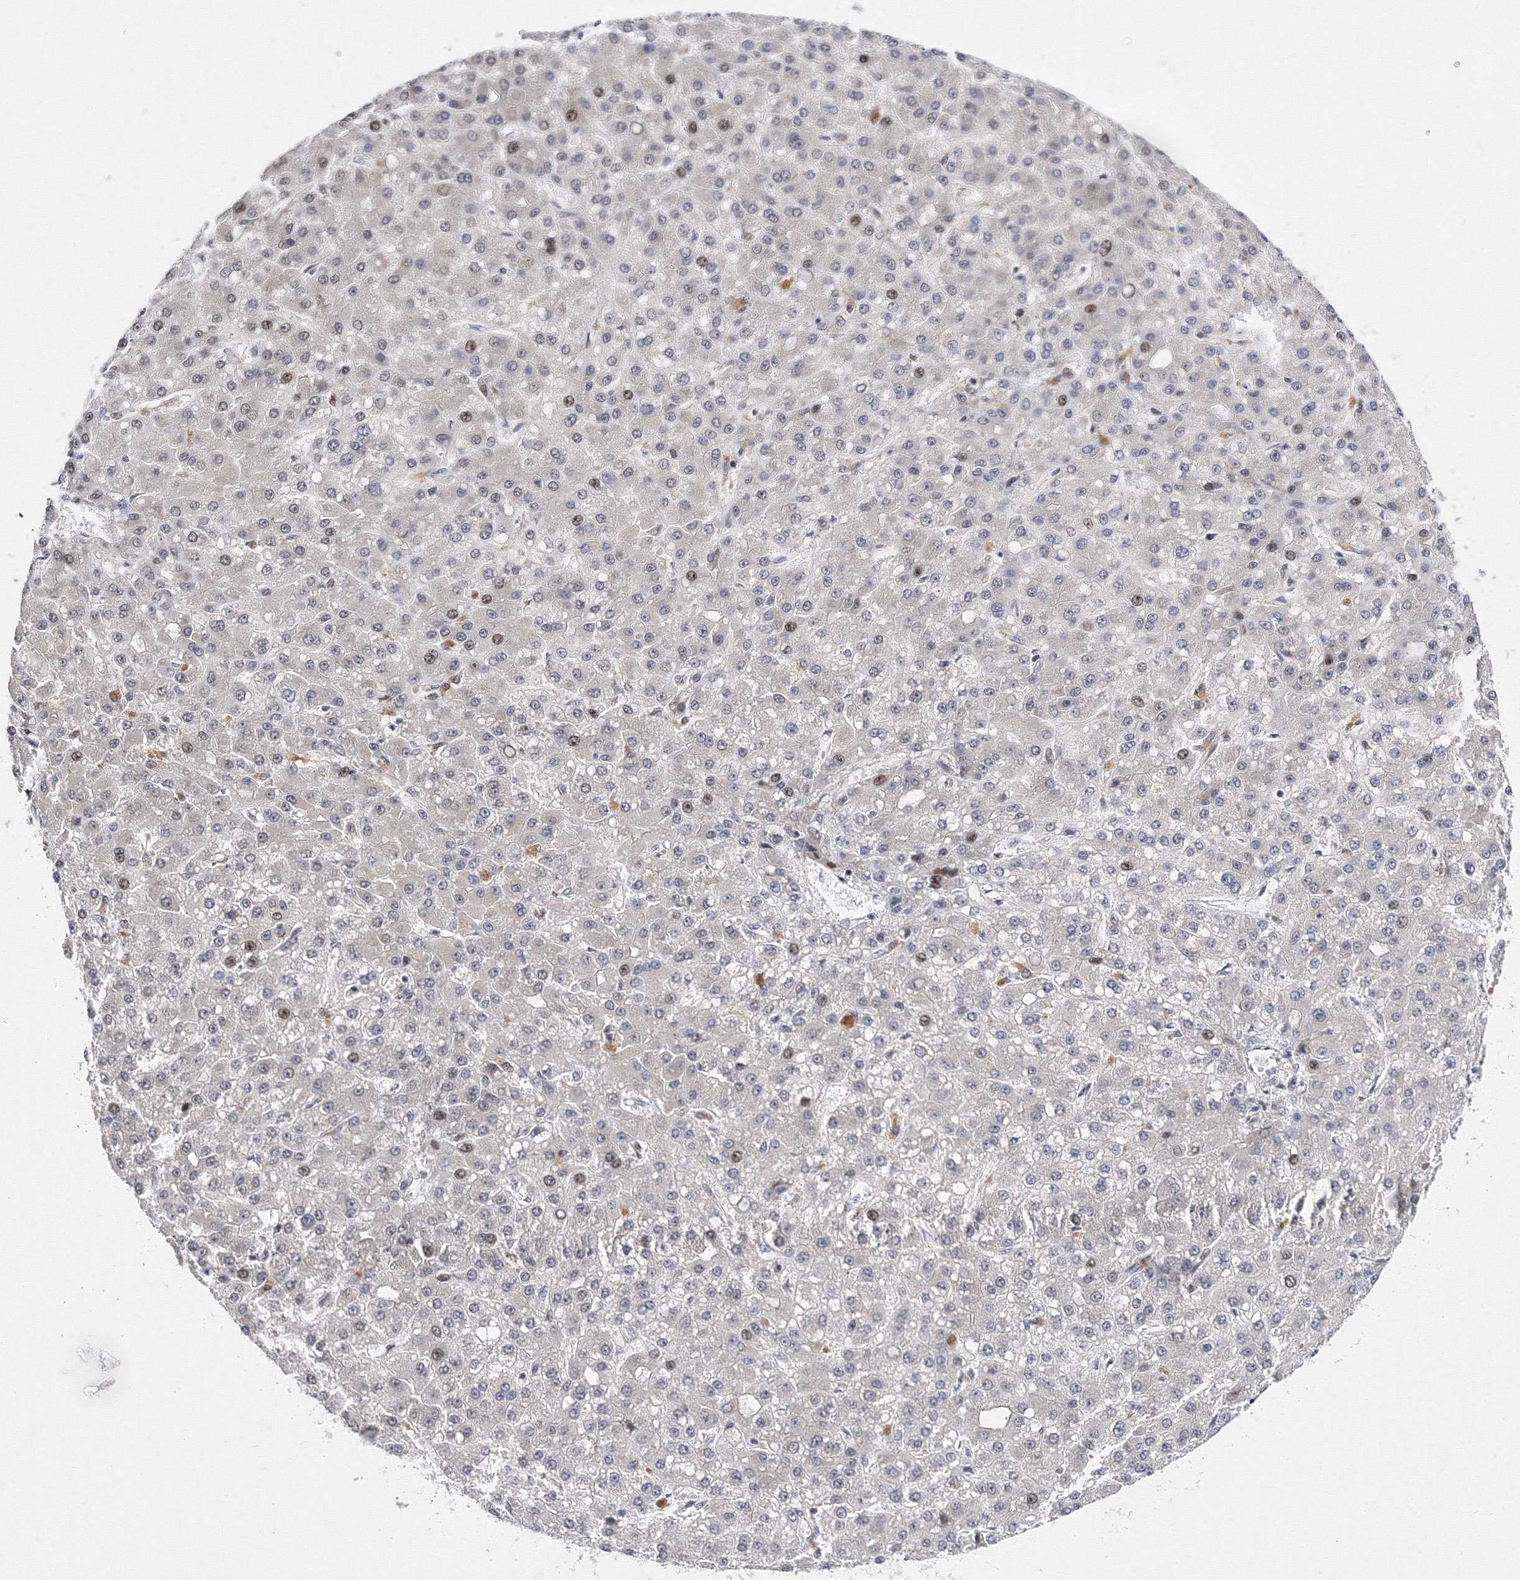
{"staining": {"intensity": "weak", "quantity": "25%-75%", "location": "cytoplasmic/membranous,nuclear"}, "tissue": "liver cancer", "cell_type": "Tumor cells", "image_type": "cancer", "snomed": [{"axis": "morphology", "description": "Carcinoma, Hepatocellular, NOS"}, {"axis": "topography", "description": "Liver"}], "caption": "Liver cancer tissue exhibits weak cytoplasmic/membranous and nuclear expression in approximately 25%-75% of tumor cells", "gene": "GPN1", "patient": {"sex": "male", "age": 67}}